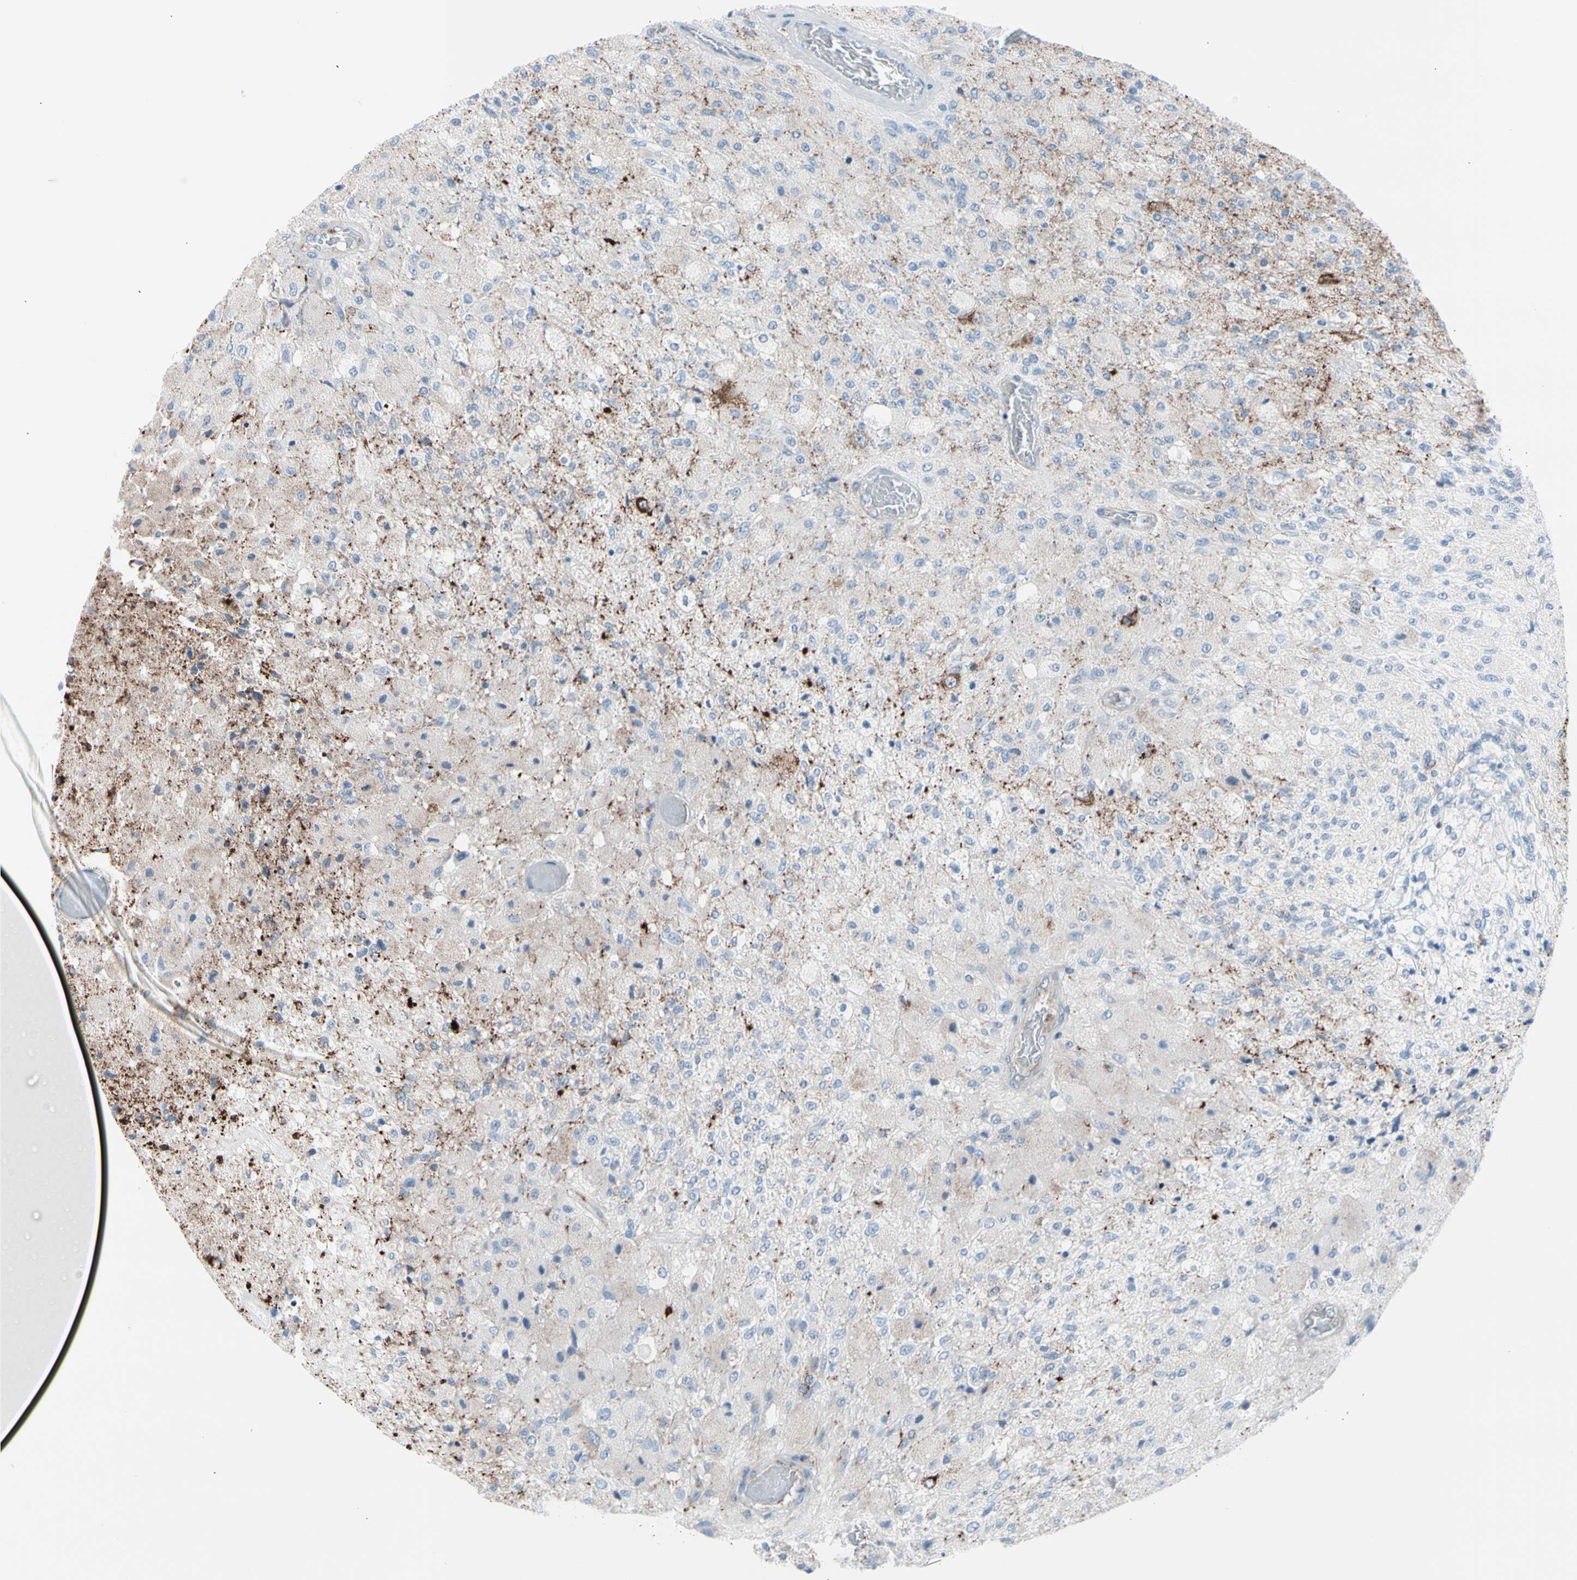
{"staining": {"intensity": "negative", "quantity": "none", "location": "none"}, "tissue": "glioma", "cell_type": "Tumor cells", "image_type": "cancer", "snomed": [{"axis": "morphology", "description": "Normal tissue, NOS"}, {"axis": "morphology", "description": "Glioma, malignant, High grade"}, {"axis": "topography", "description": "Cerebral cortex"}], "caption": "Protein analysis of malignant glioma (high-grade) exhibits no significant expression in tumor cells.", "gene": "HK1", "patient": {"sex": "male", "age": 77}}